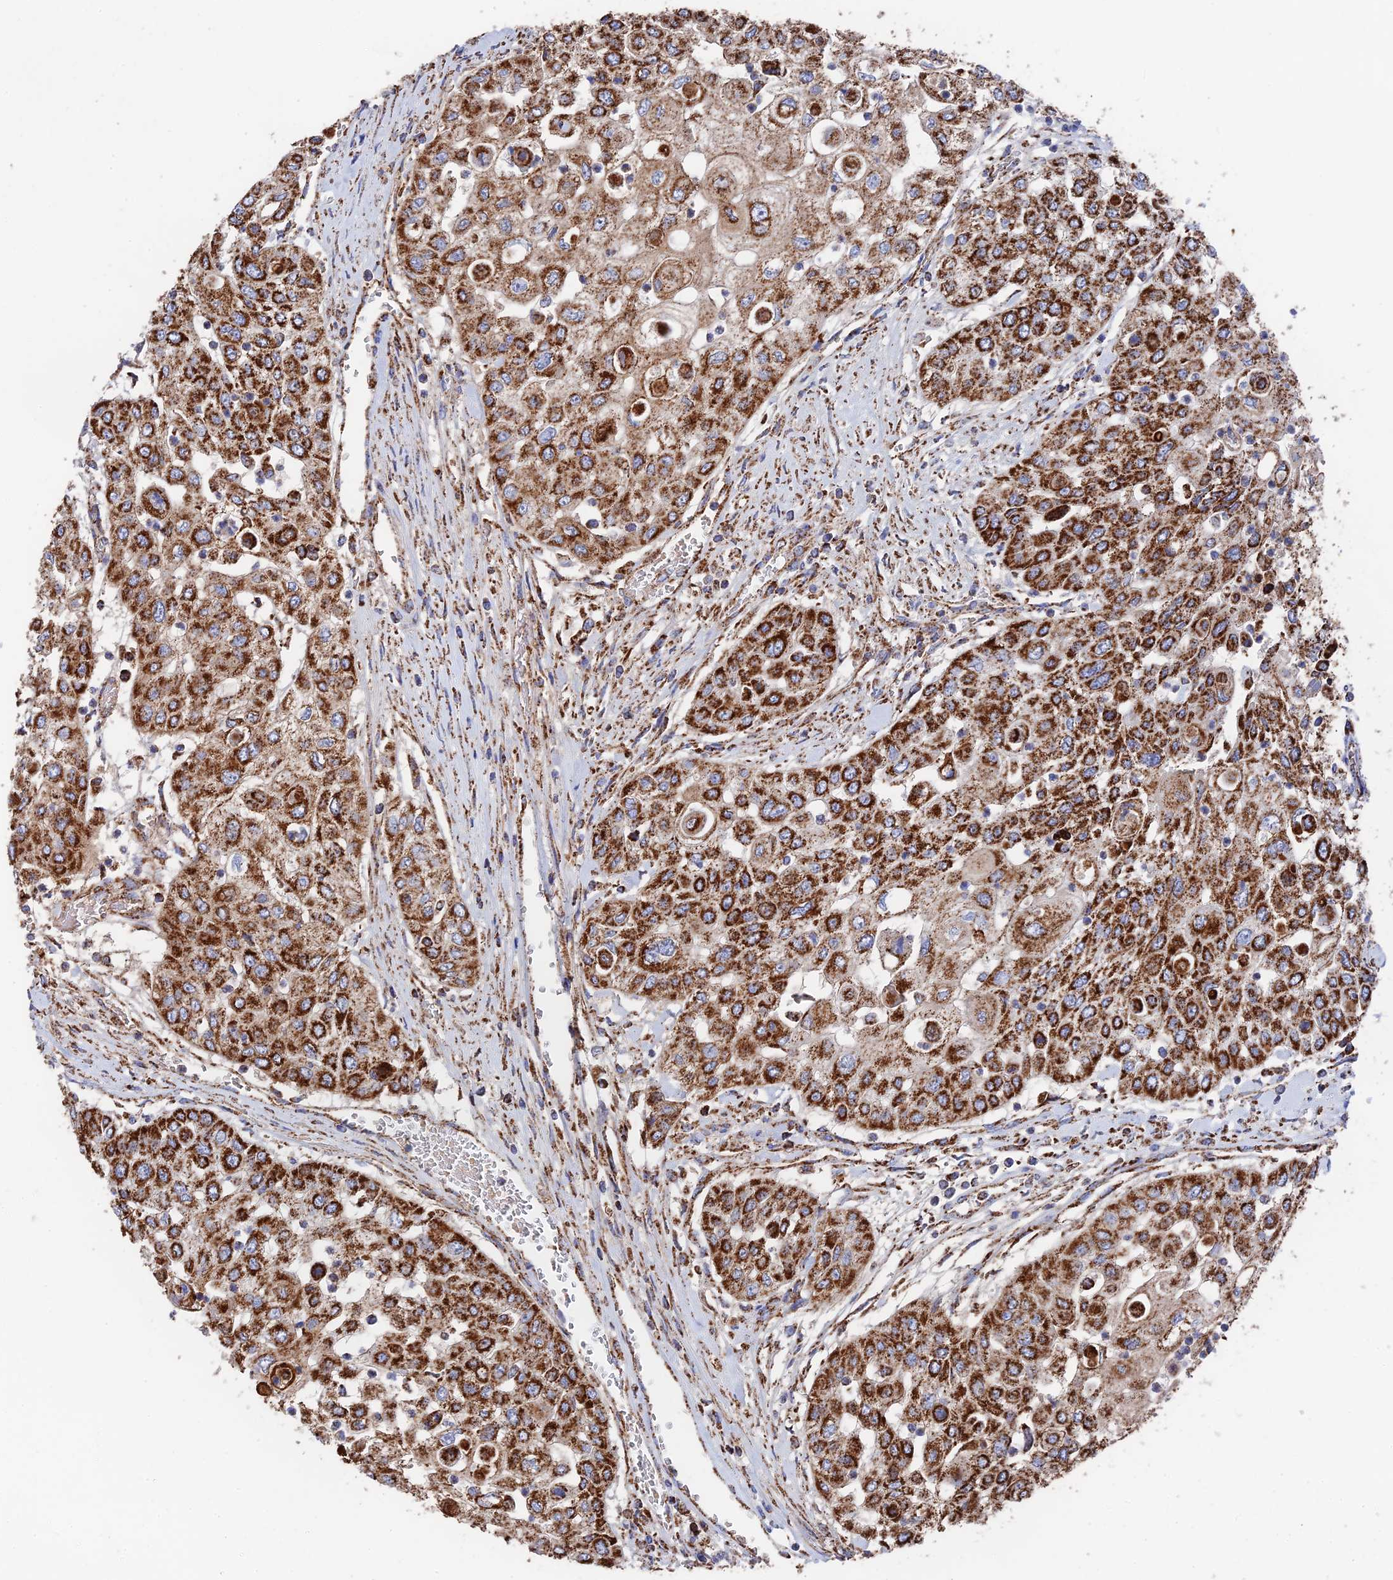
{"staining": {"intensity": "strong", "quantity": ">75%", "location": "cytoplasmic/membranous"}, "tissue": "urothelial cancer", "cell_type": "Tumor cells", "image_type": "cancer", "snomed": [{"axis": "morphology", "description": "Urothelial carcinoma, High grade"}, {"axis": "topography", "description": "Urinary bladder"}], "caption": "High-grade urothelial carcinoma was stained to show a protein in brown. There is high levels of strong cytoplasmic/membranous expression in approximately >75% of tumor cells.", "gene": "HAUS8", "patient": {"sex": "female", "age": 79}}